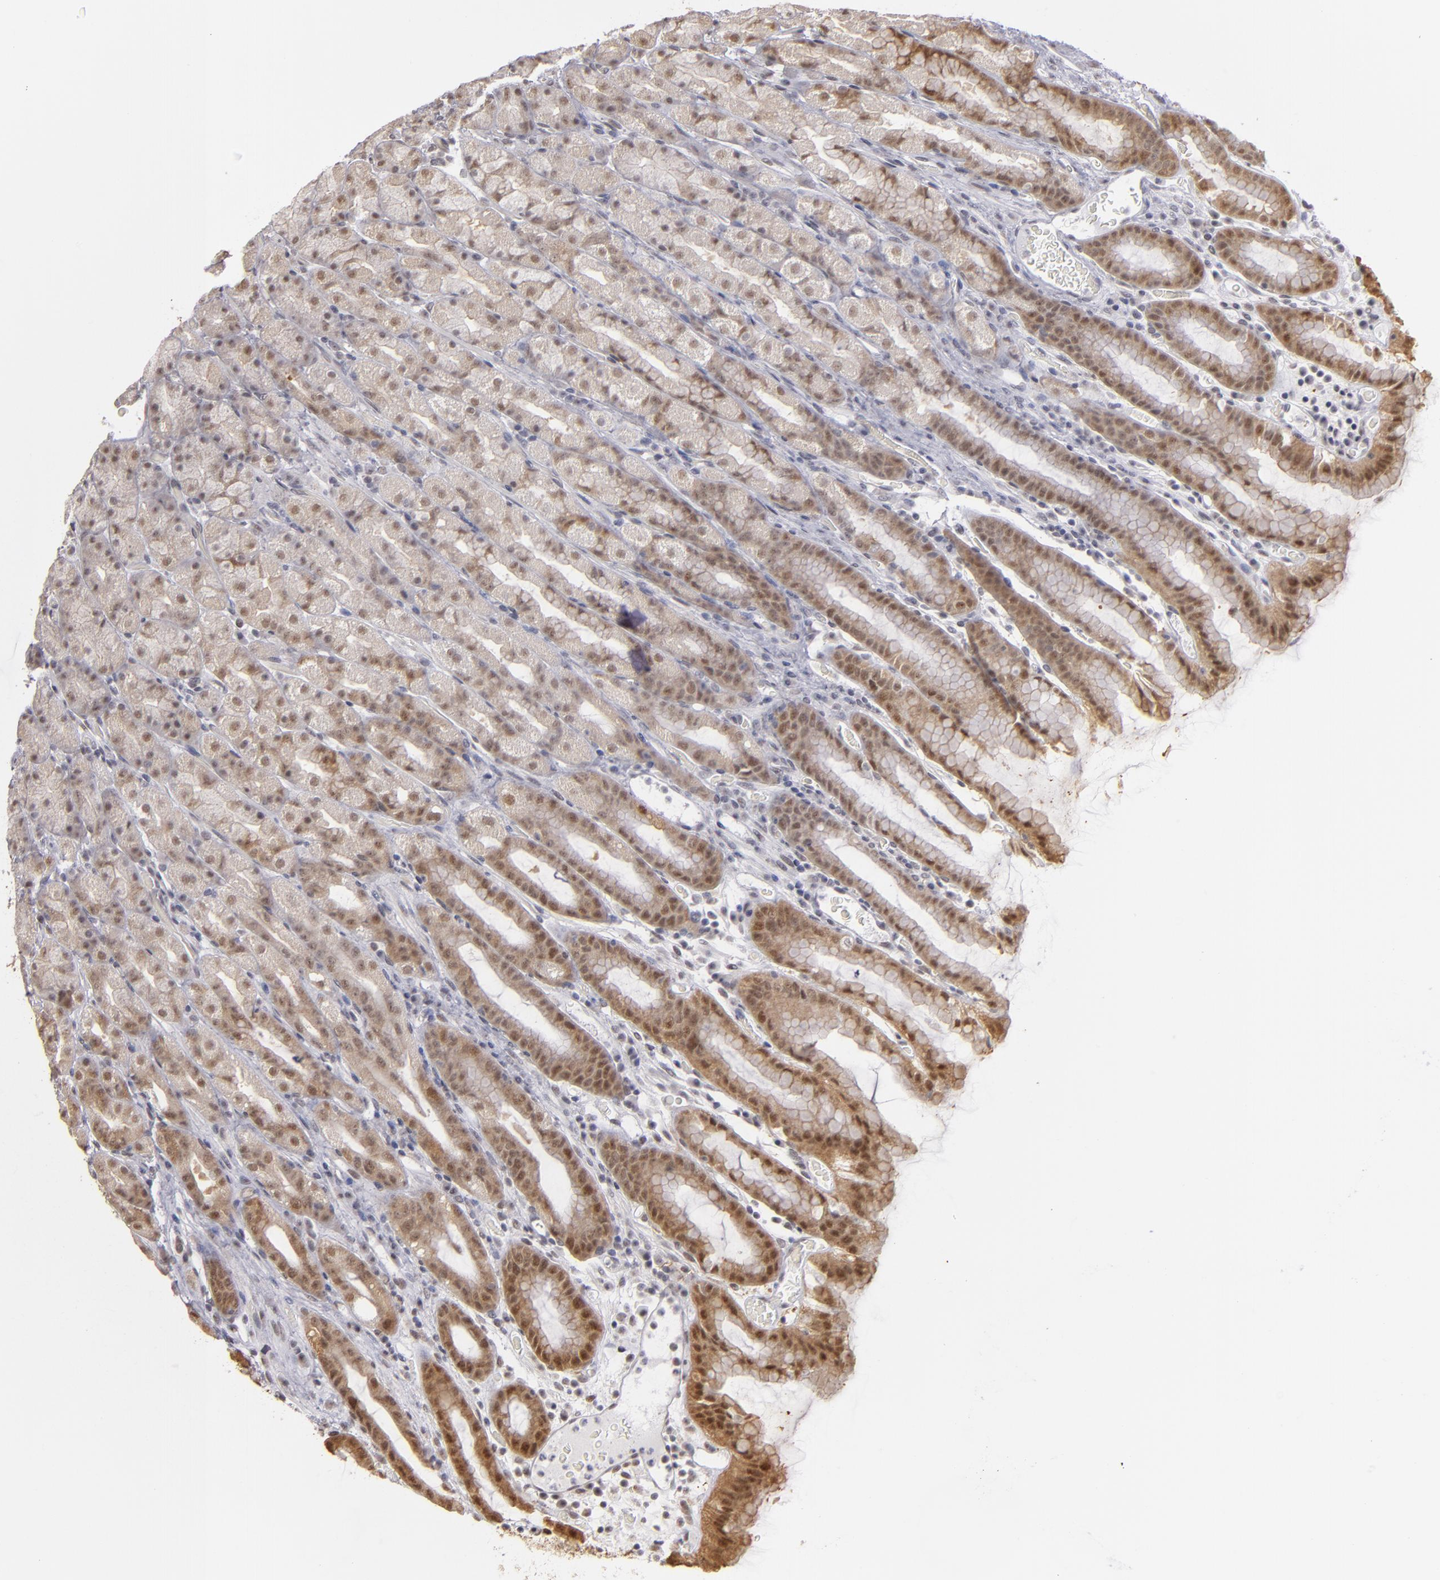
{"staining": {"intensity": "moderate", "quantity": "25%-75%", "location": "cytoplasmic/membranous,nuclear"}, "tissue": "stomach", "cell_type": "Glandular cells", "image_type": "normal", "snomed": [{"axis": "morphology", "description": "Normal tissue, NOS"}, {"axis": "topography", "description": "Stomach, upper"}], "caption": "Brown immunohistochemical staining in normal human stomach shows moderate cytoplasmic/membranous,nuclear expression in about 25%-75% of glandular cells. Immunohistochemistry stains the protein of interest in brown and the nuclei are stained blue.", "gene": "ZNF75A", "patient": {"sex": "male", "age": 68}}